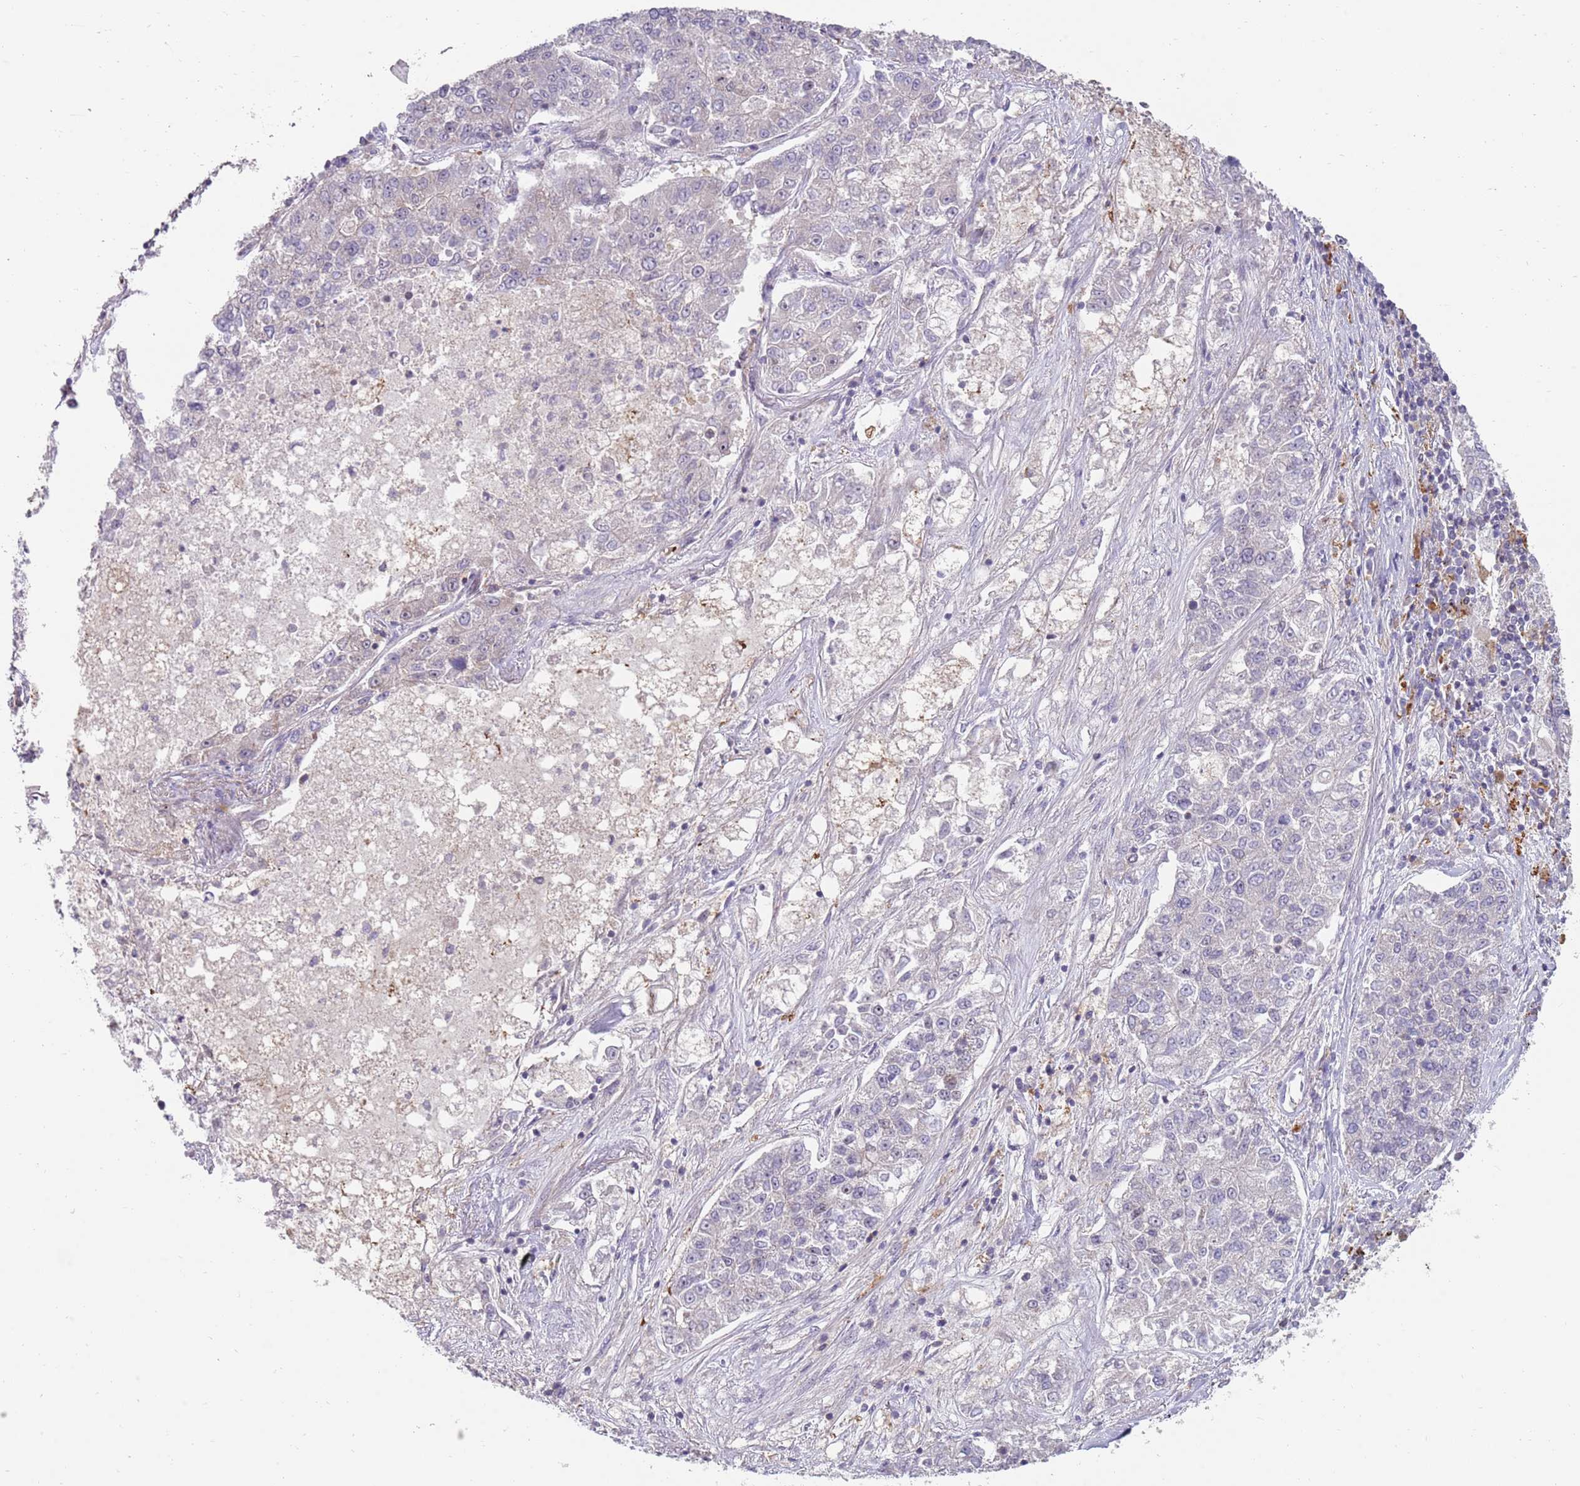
{"staining": {"intensity": "negative", "quantity": "none", "location": "none"}, "tissue": "lung cancer", "cell_type": "Tumor cells", "image_type": "cancer", "snomed": [{"axis": "morphology", "description": "Adenocarcinoma, NOS"}, {"axis": "topography", "description": "Lung"}], "caption": "A photomicrograph of human lung adenocarcinoma is negative for staining in tumor cells.", "gene": "GGA1", "patient": {"sex": "male", "age": 49}}